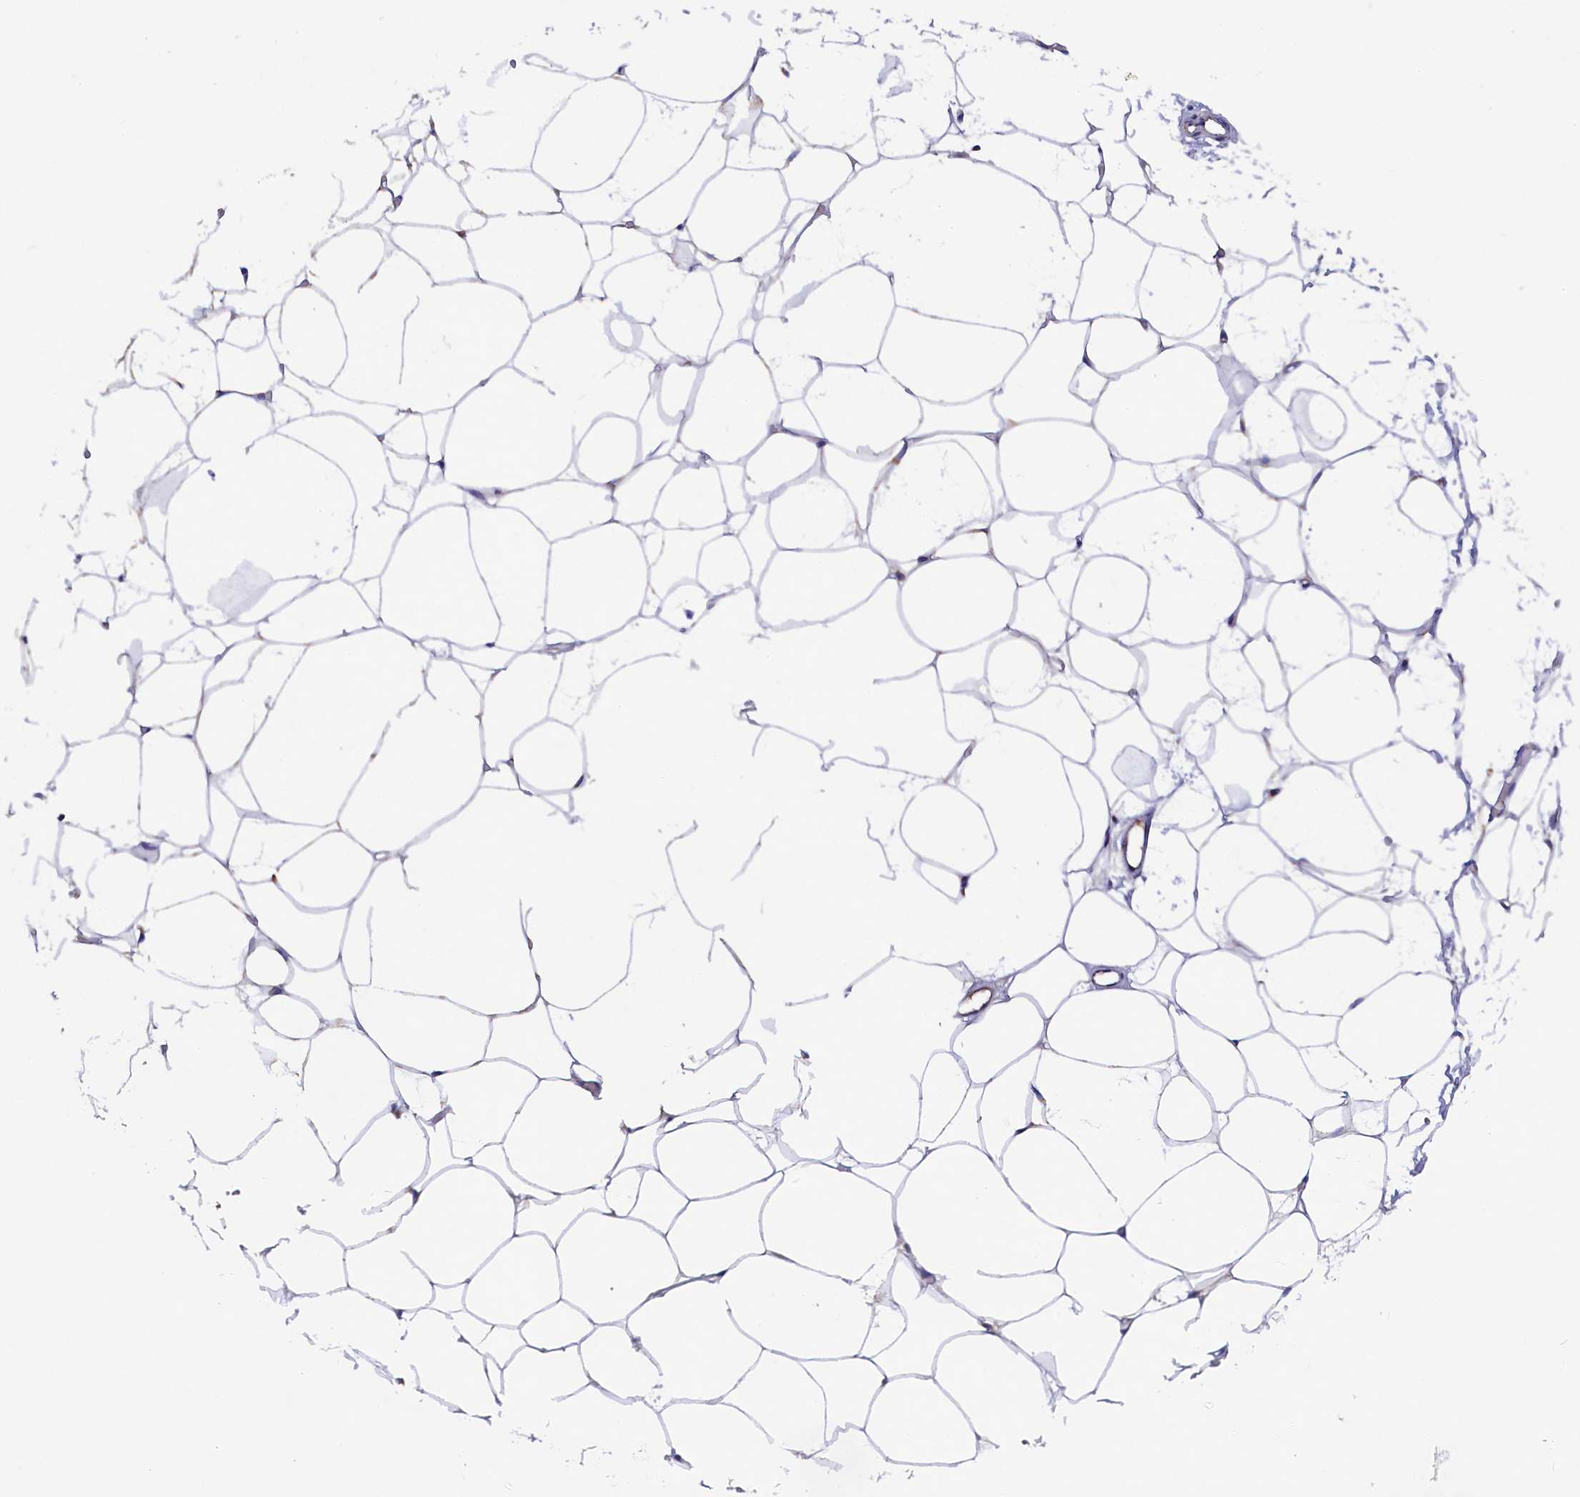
{"staining": {"intensity": "moderate", "quantity": "<25%", "location": "cytoplasmic/membranous"}, "tissue": "adipose tissue", "cell_type": "Adipocytes", "image_type": "normal", "snomed": [{"axis": "morphology", "description": "Normal tissue, NOS"}, {"axis": "topography", "description": "Breast"}], "caption": "Adipocytes reveal moderate cytoplasmic/membranous expression in about <25% of cells in unremarkable adipose tissue. Immunohistochemistry (ihc) stains the protein in brown and the nuclei are stained blue.", "gene": "SLC39A3", "patient": {"sex": "female", "age": 23}}